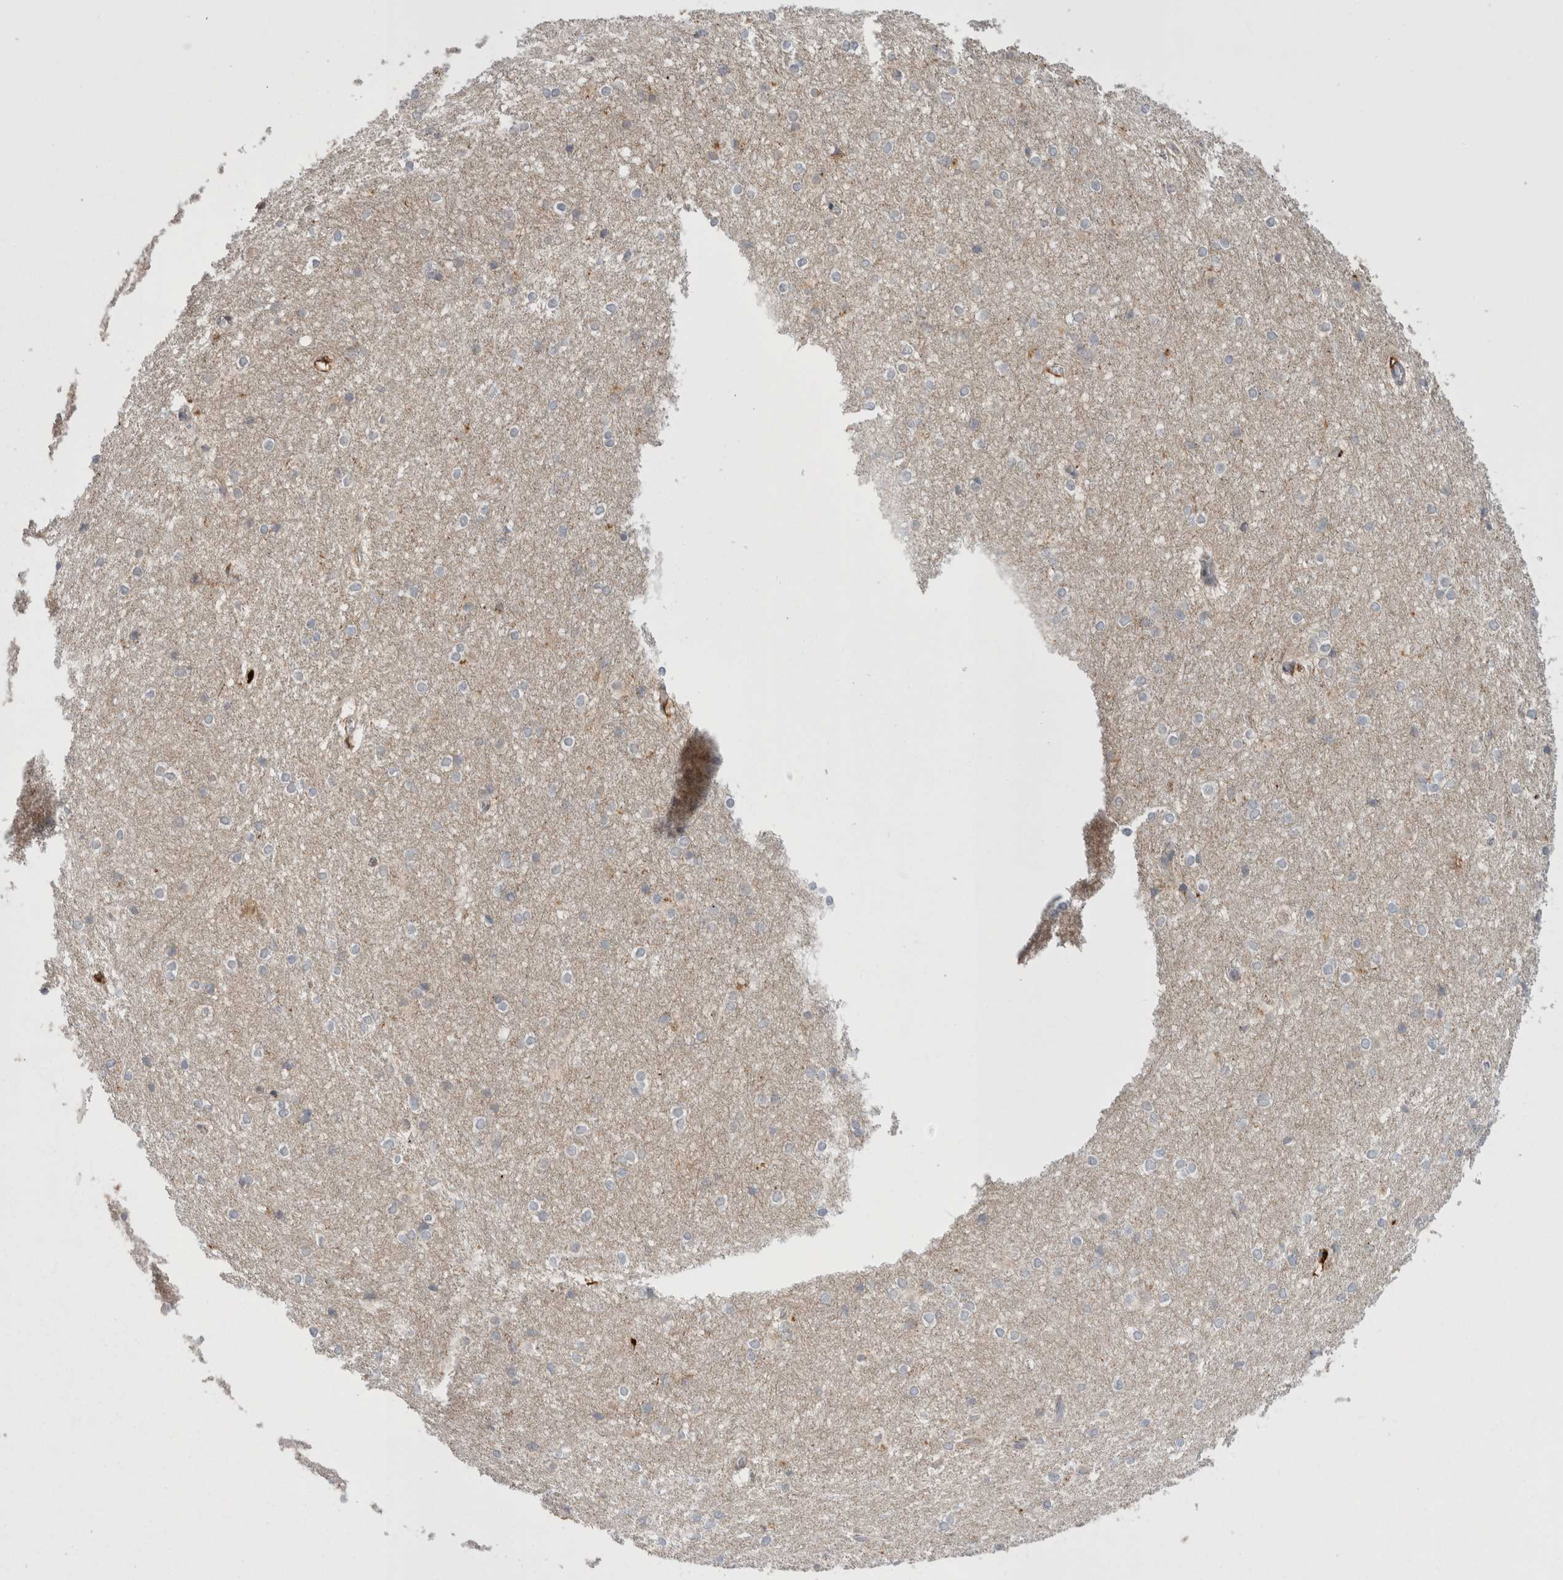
{"staining": {"intensity": "strong", "quantity": "<25%", "location": "cytoplasmic/membranous"}, "tissue": "caudate", "cell_type": "Glial cells", "image_type": "normal", "snomed": [{"axis": "morphology", "description": "Normal tissue, NOS"}, {"axis": "topography", "description": "Lateral ventricle wall"}], "caption": "This image reveals unremarkable caudate stained with immunohistochemistry (IHC) to label a protein in brown. The cytoplasmic/membranous of glial cells show strong positivity for the protein. Nuclei are counter-stained blue.", "gene": "EPDR1", "patient": {"sex": "female", "age": 19}}